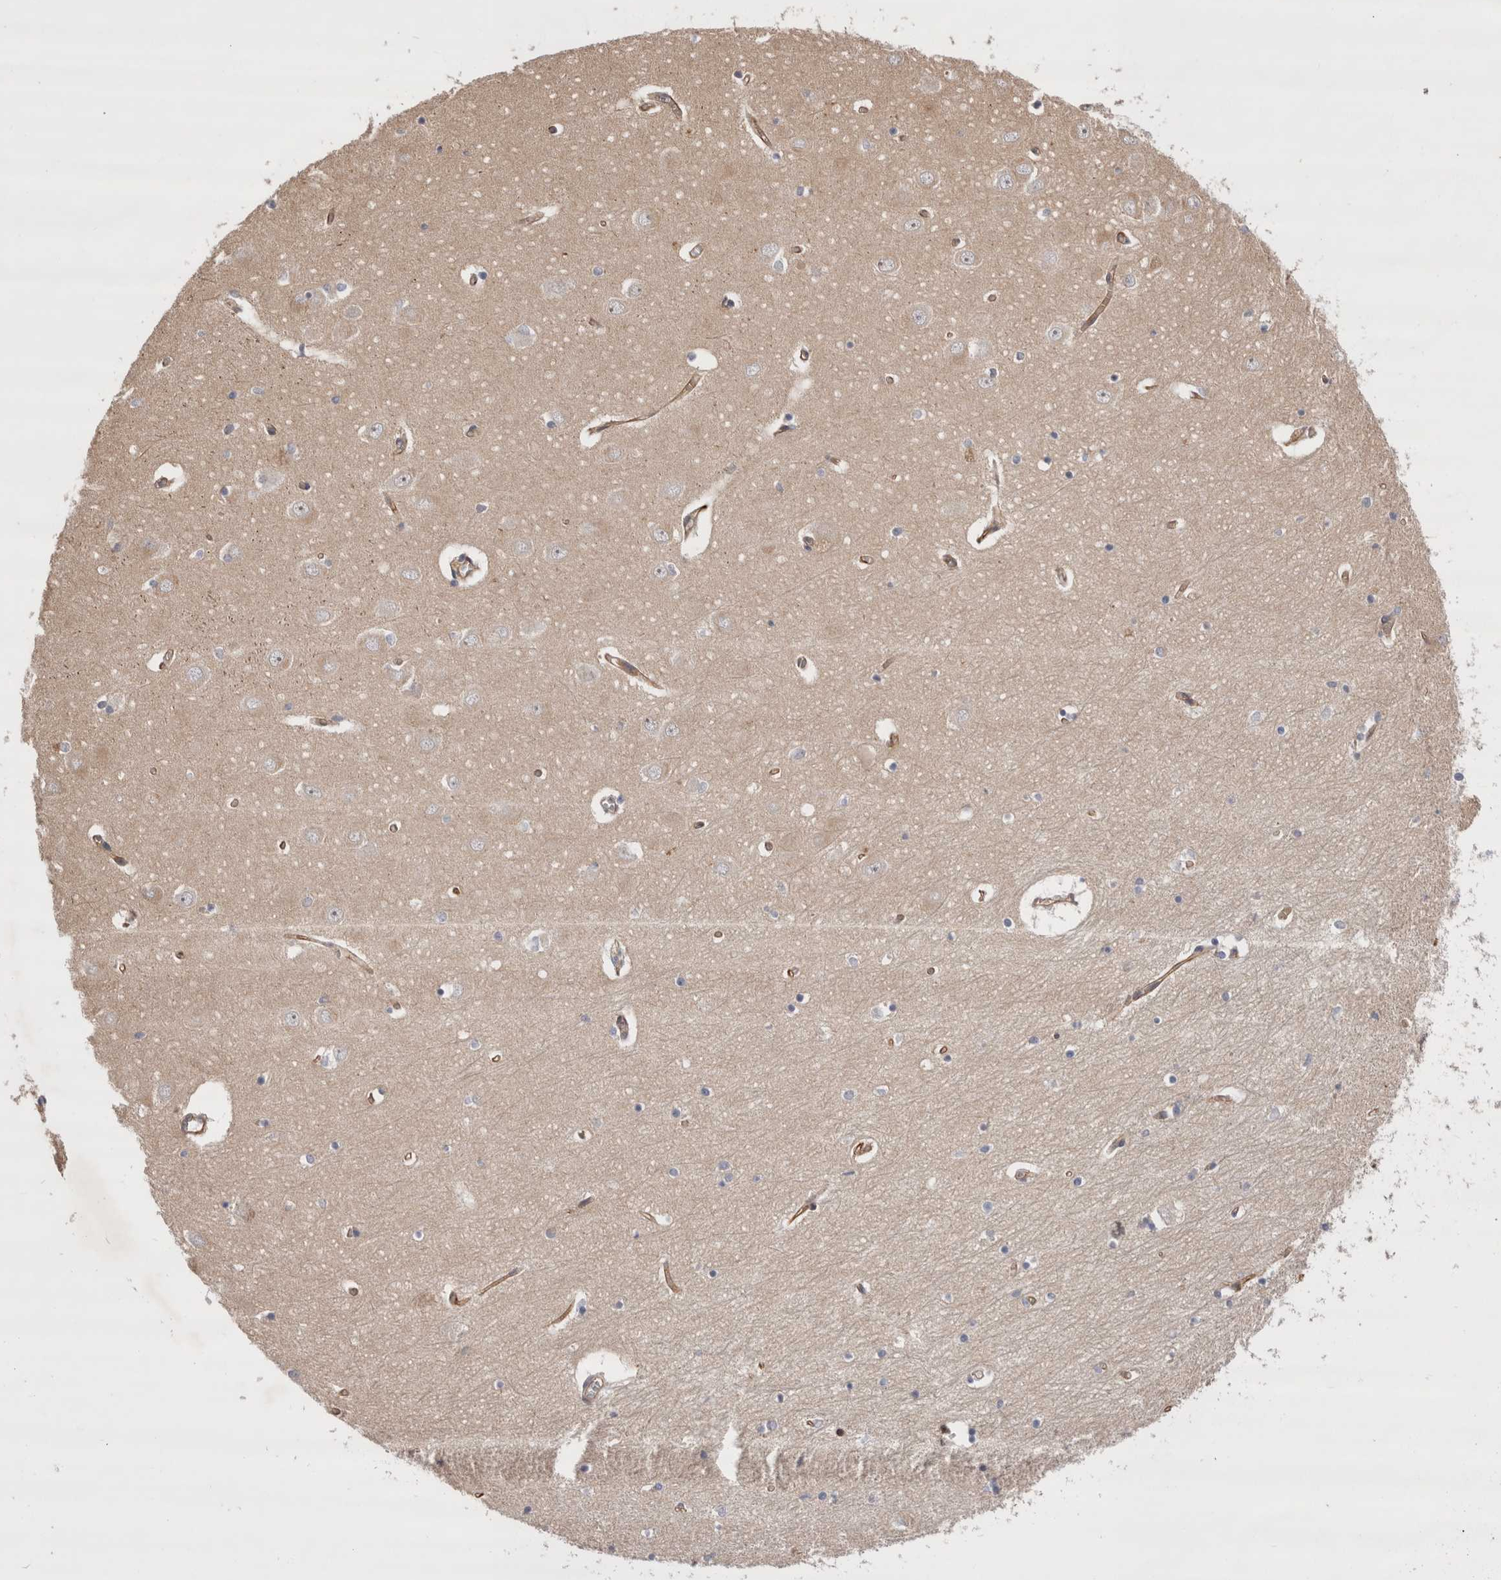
{"staining": {"intensity": "negative", "quantity": "none", "location": "none"}, "tissue": "hippocampus", "cell_type": "Glial cells", "image_type": "normal", "snomed": [{"axis": "morphology", "description": "Normal tissue, NOS"}, {"axis": "topography", "description": "Hippocampus"}], "caption": "Protein analysis of benign hippocampus exhibits no significant staining in glial cells. (Brightfield microscopy of DAB IHC at high magnification).", "gene": "BNIP2", "patient": {"sex": "male", "age": 70}}